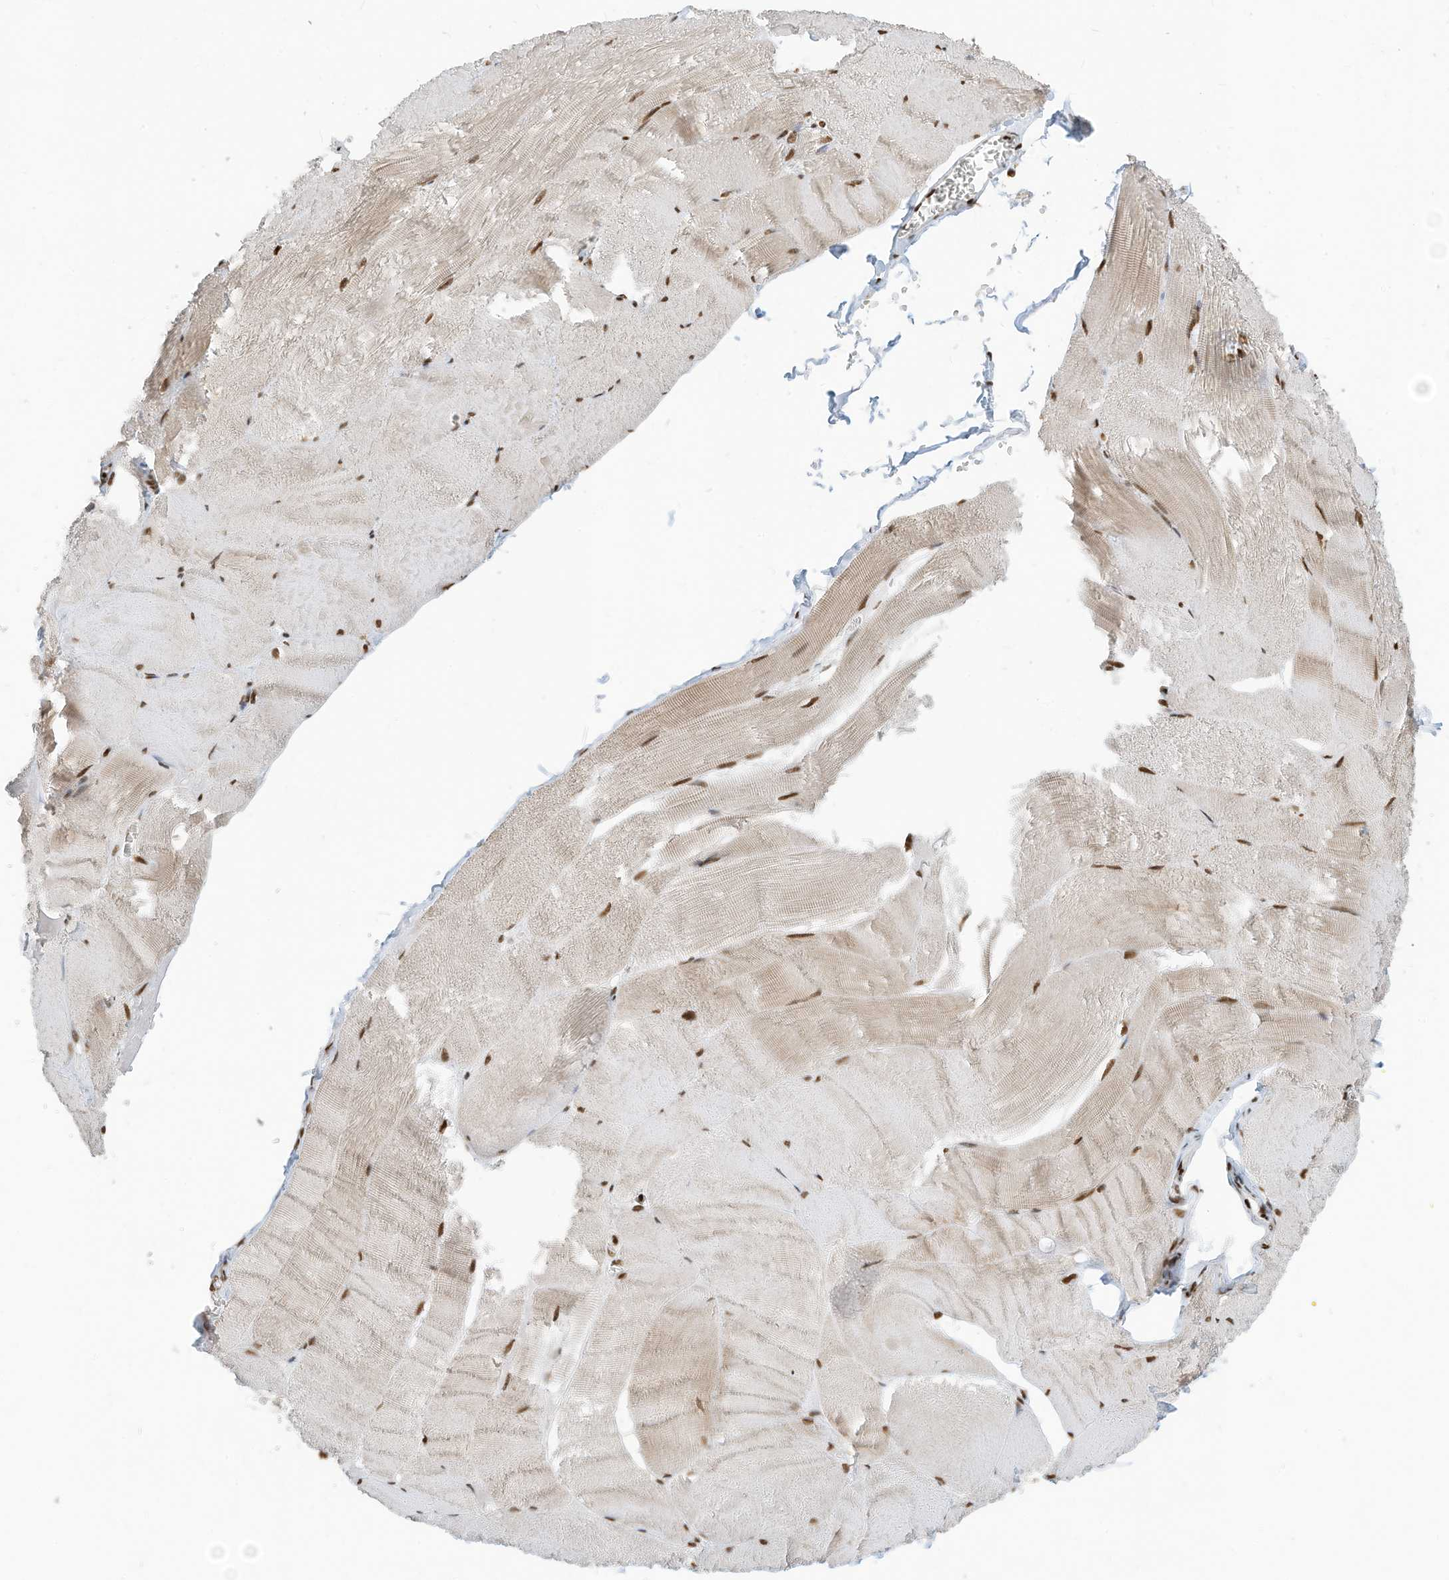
{"staining": {"intensity": "moderate", "quantity": ">75%", "location": "cytoplasmic/membranous,nuclear"}, "tissue": "skeletal muscle", "cell_type": "Myocytes", "image_type": "normal", "snomed": [{"axis": "morphology", "description": "Normal tissue, NOS"}, {"axis": "morphology", "description": "Basal cell carcinoma"}, {"axis": "topography", "description": "Skeletal muscle"}], "caption": "Moderate cytoplasmic/membranous,nuclear positivity is seen in approximately >75% of myocytes in normal skeletal muscle. (Stains: DAB (3,3'-diaminobenzidine) in brown, nuclei in blue, Microscopy: brightfield microscopy at high magnification).", "gene": "SAMD15", "patient": {"sex": "female", "age": 64}}